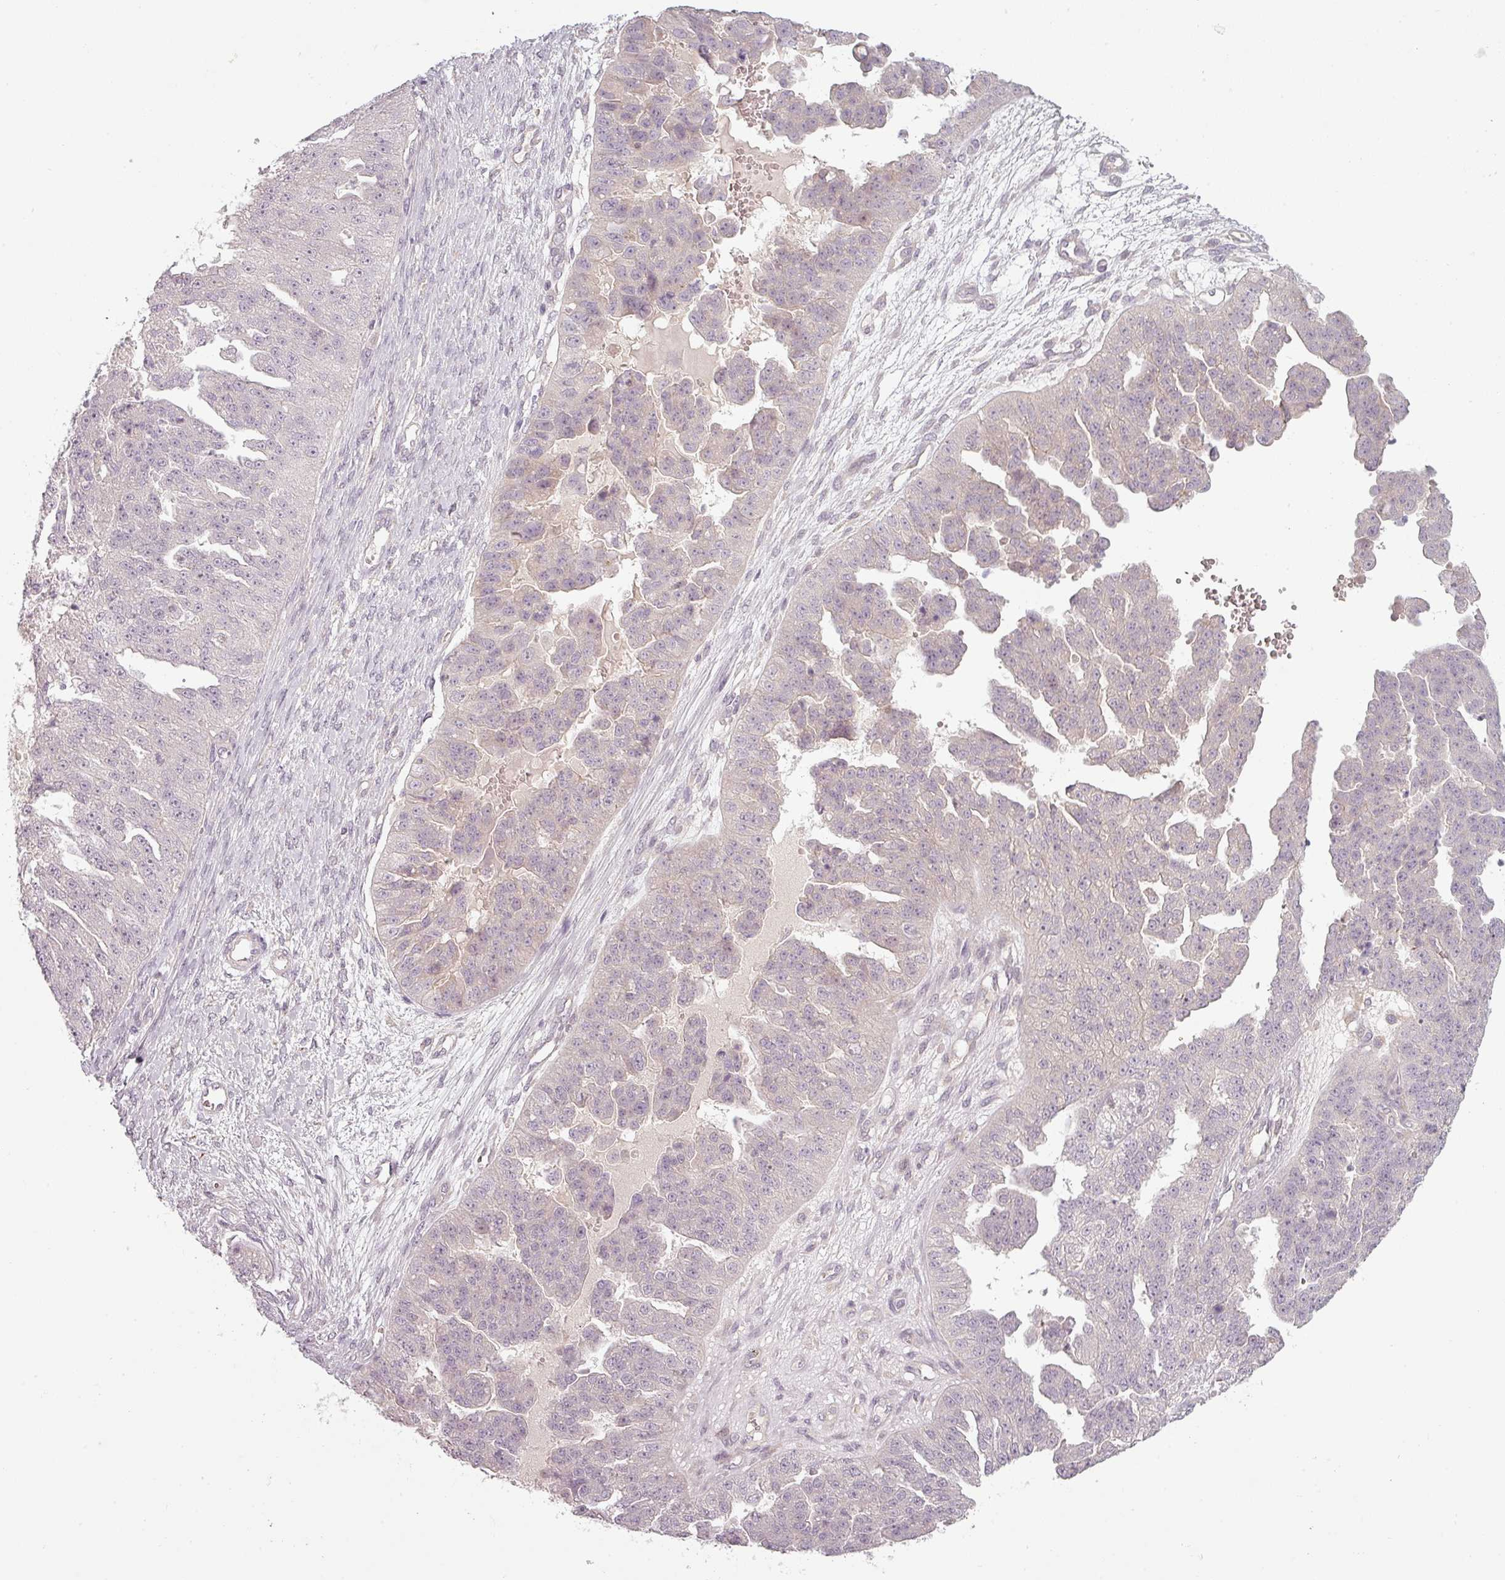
{"staining": {"intensity": "negative", "quantity": "none", "location": "none"}, "tissue": "ovarian cancer", "cell_type": "Tumor cells", "image_type": "cancer", "snomed": [{"axis": "morphology", "description": "Cystadenocarcinoma, serous, NOS"}, {"axis": "topography", "description": "Ovary"}], "caption": "High magnification brightfield microscopy of serous cystadenocarcinoma (ovarian) stained with DAB (brown) and counterstained with hematoxylin (blue): tumor cells show no significant staining.", "gene": "SLC16A9", "patient": {"sex": "female", "age": 58}}